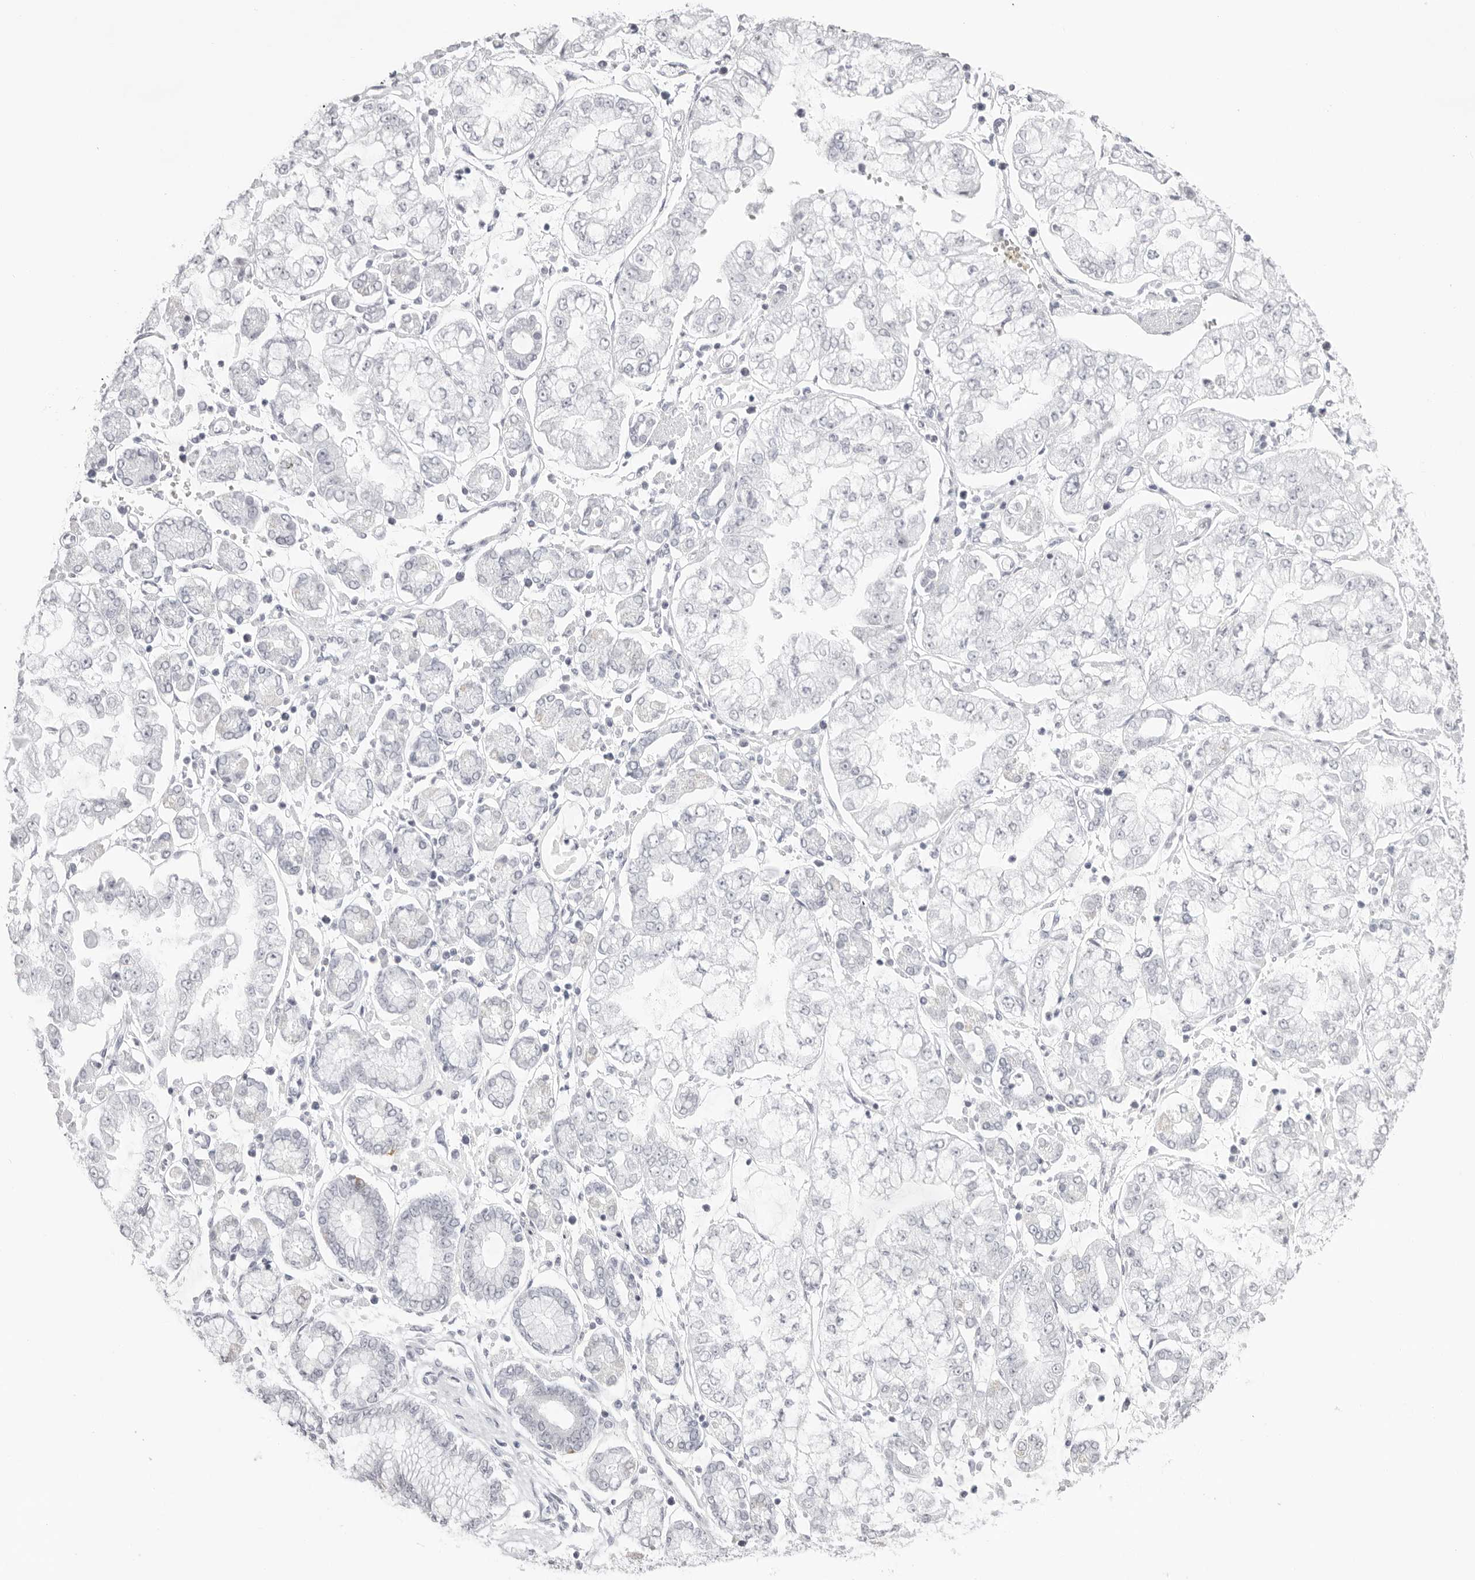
{"staining": {"intensity": "negative", "quantity": "none", "location": "none"}, "tissue": "stomach cancer", "cell_type": "Tumor cells", "image_type": "cancer", "snomed": [{"axis": "morphology", "description": "Adenocarcinoma, NOS"}, {"axis": "topography", "description": "Stomach"}], "caption": "High magnification brightfield microscopy of stomach cancer (adenocarcinoma) stained with DAB (3,3'-diaminobenzidine) (brown) and counterstained with hematoxylin (blue): tumor cells show no significant staining. The staining is performed using DAB brown chromogen with nuclei counter-stained in using hematoxylin.", "gene": "KLK12", "patient": {"sex": "male", "age": 76}}